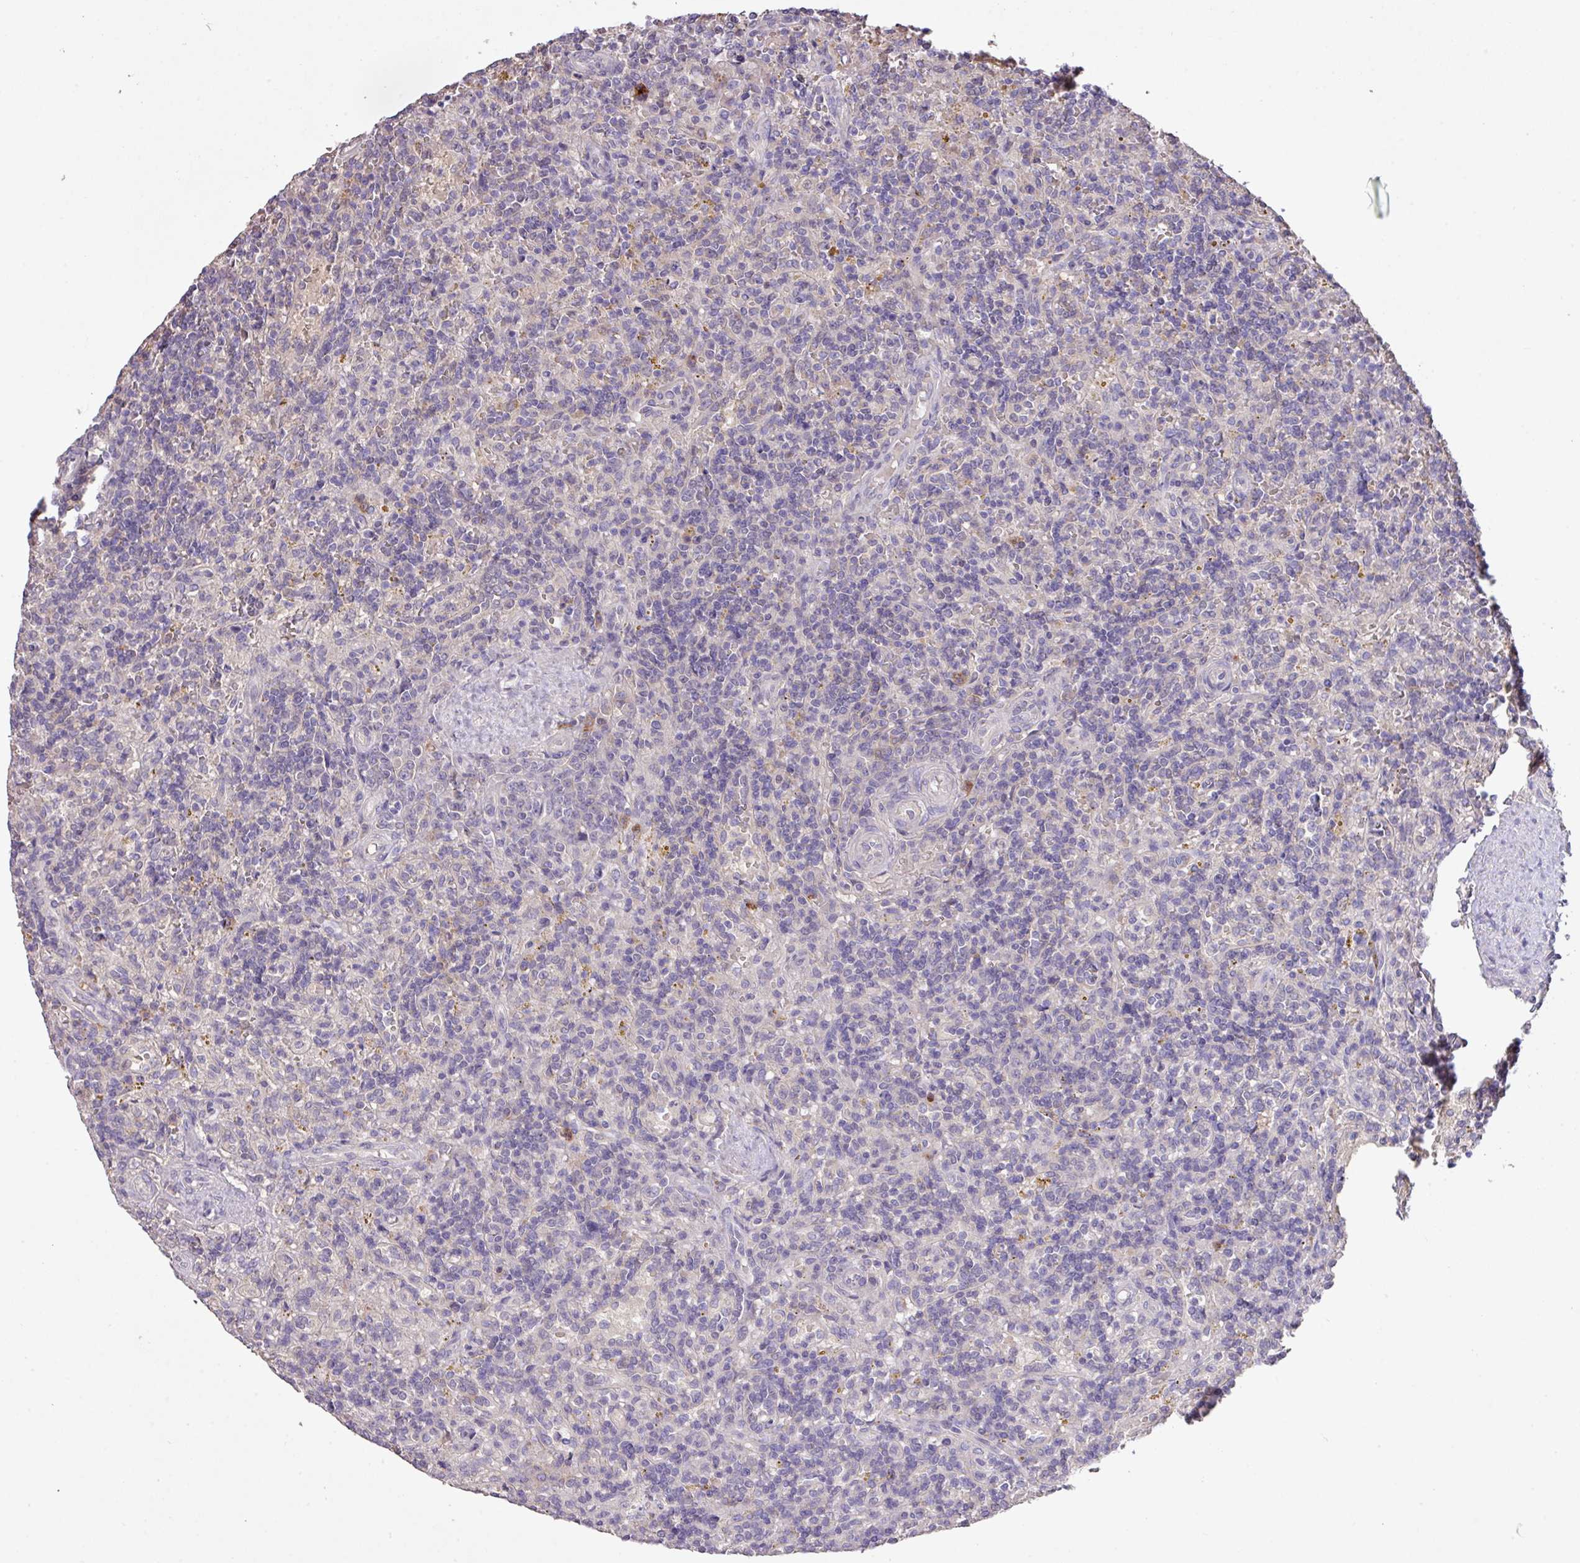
{"staining": {"intensity": "negative", "quantity": "none", "location": "none"}, "tissue": "lymphoma", "cell_type": "Tumor cells", "image_type": "cancer", "snomed": [{"axis": "morphology", "description": "Malignant lymphoma, non-Hodgkin's type, Low grade"}, {"axis": "topography", "description": "Spleen"}], "caption": "Tumor cells are negative for protein expression in human lymphoma.", "gene": "PRADC1", "patient": {"sex": "male", "age": 67}}